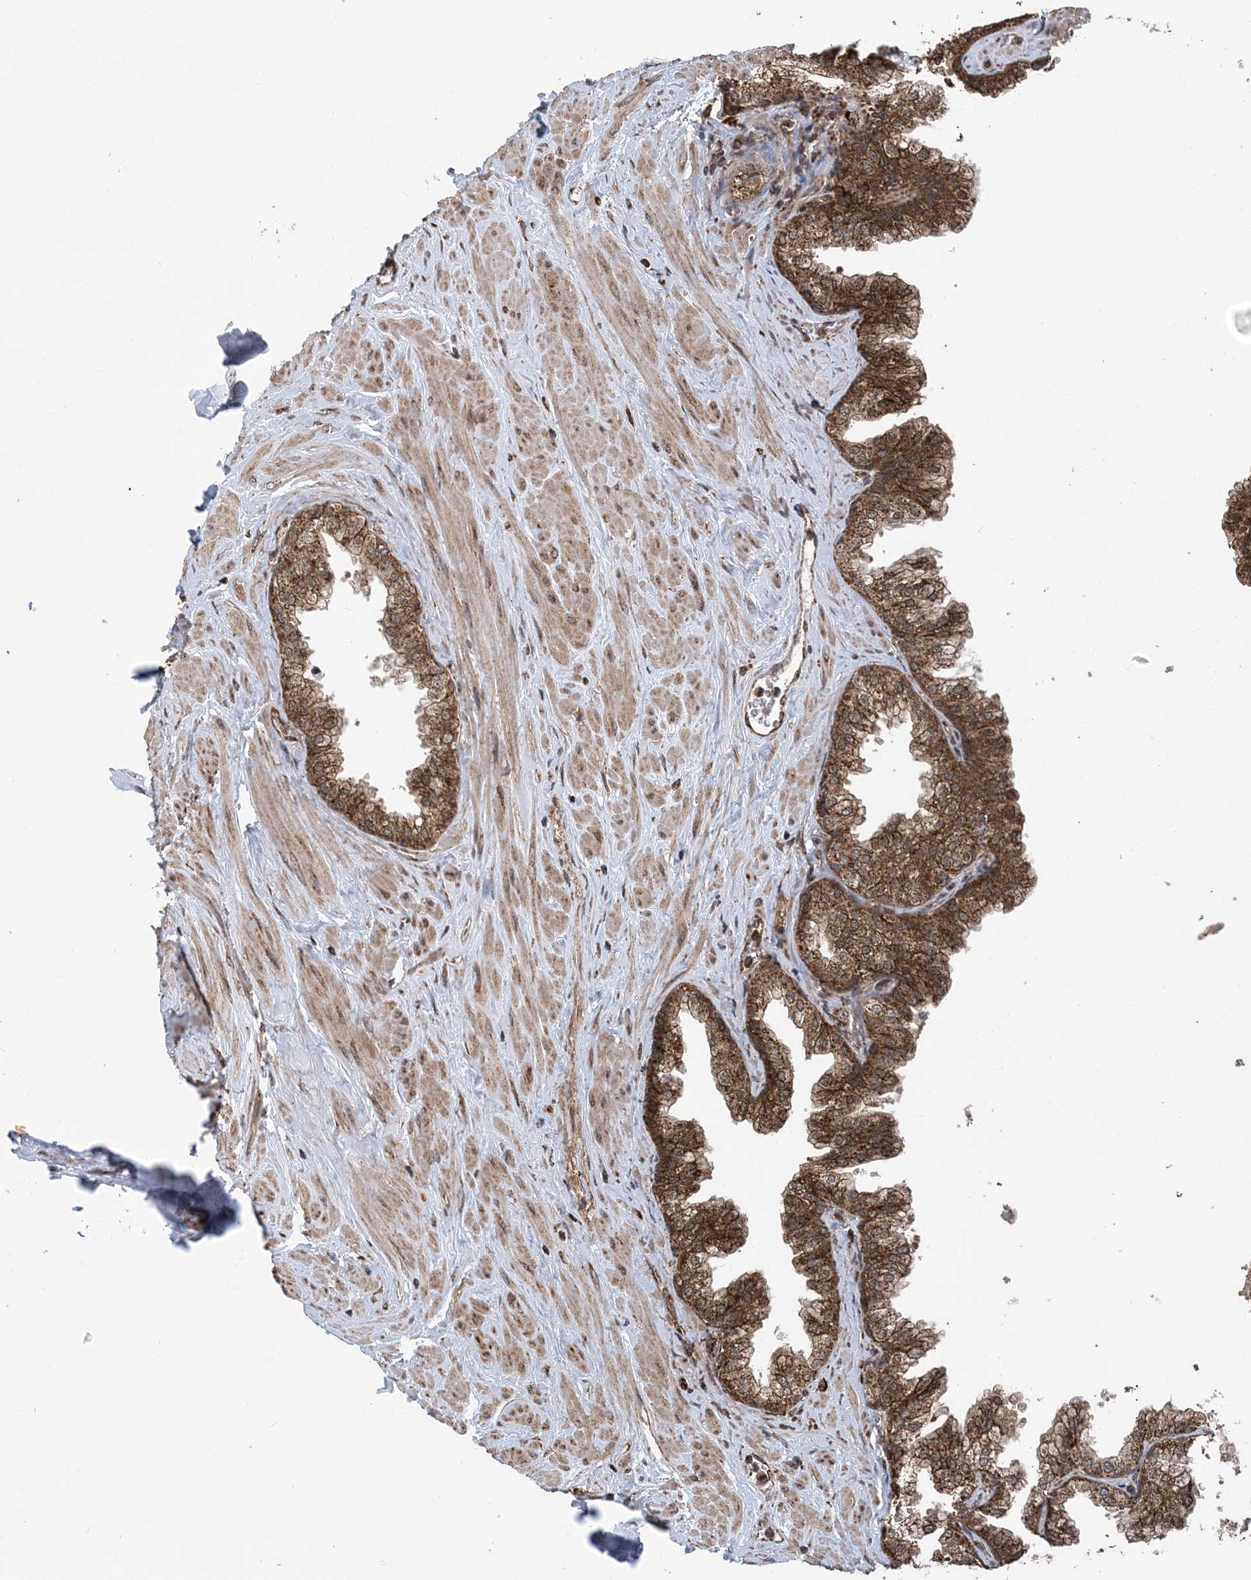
{"staining": {"intensity": "moderate", "quantity": ">75%", "location": "cytoplasmic/membranous"}, "tissue": "prostate", "cell_type": "Glandular cells", "image_type": "normal", "snomed": [{"axis": "morphology", "description": "Normal tissue, NOS"}, {"axis": "morphology", "description": "Urothelial carcinoma, Low grade"}, {"axis": "topography", "description": "Urinary bladder"}, {"axis": "topography", "description": "Prostate"}], "caption": "Protein expression analysis of normal prostate displays moderate cytoplasmic/membranous staining in about >75% of glandular cells.", "gene": "PCBP1", "patient": {"sex": "male", "age": 60}}